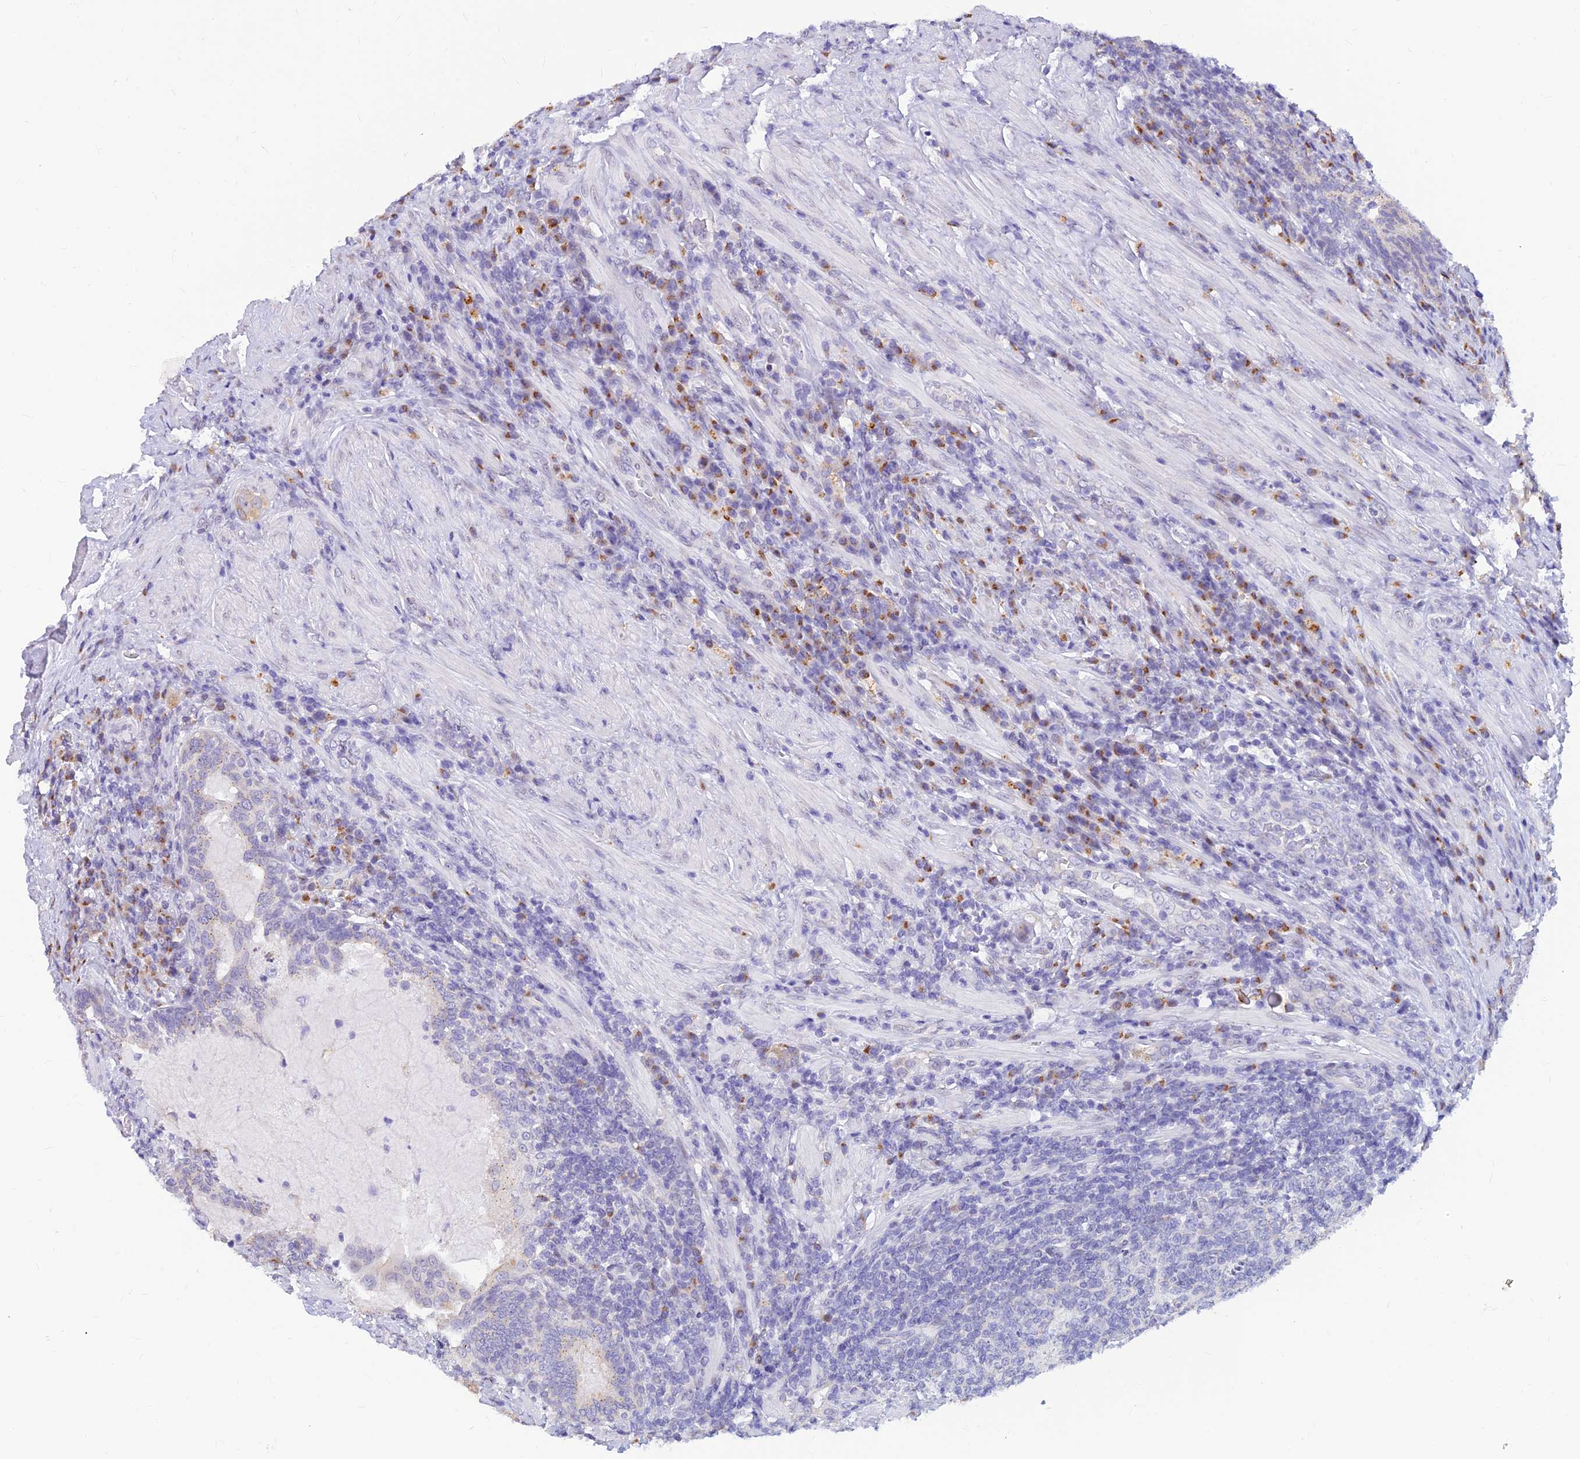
{"staining": {"intensity": "negative", "quantity": "none", "location": "none"}, "tissue": "prostate cancer", "cell_type": "Tumor cells", "image_type": "cancer", "snomed": [{"axis": "morphology", "description": "Adenocarcinoma, Low grade"}, {"axis": "topography", "description": "Prostate"}], "caption": "This is an immunohistochemistry (IHC) photomicrograph of prostate cancer. There is no positivity in tumor cells.", "gene": "INKA1", "patient": {"sex": "male", "age": 68}}